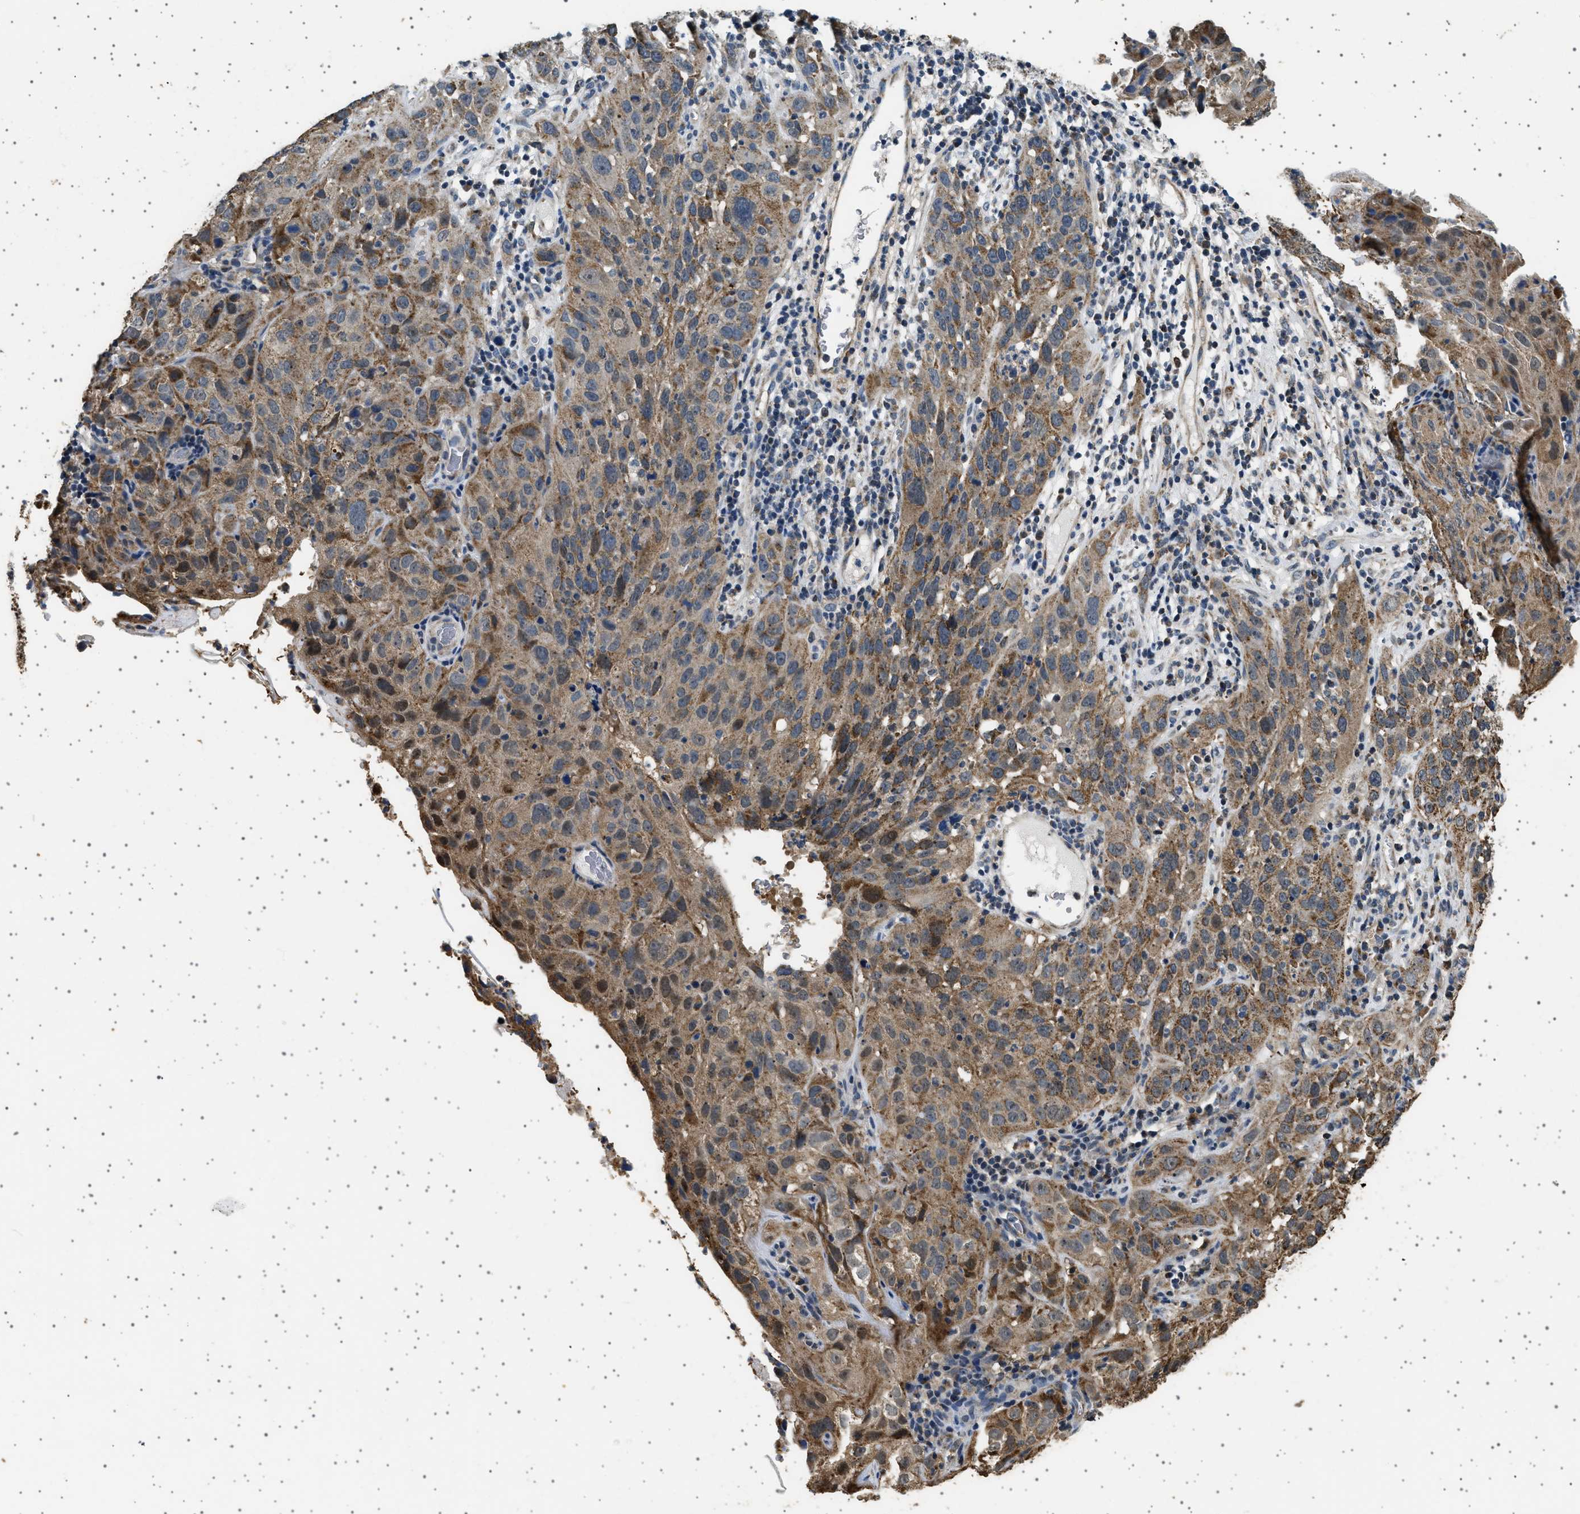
{"staining": {"intensity": "moderate", "quantity": ">75%", "location": "cytoplasmic/membranous"}, "tissue": "cervical cancer", "cell_type": "Tumor cells", "image_type": "cancer", "snomed": [{"axis": "morphology", "description": "Squamous cell carcinoma, NOS"}, {"axis": "topography", "description": "Cervix"}], "caption": "Immunohistochemistry of human cervical cancer exhibits medium levels of moderate cytoplasmic/membranous positivity in approximately >75% of tumor cells.", "gene": "KCNA4", "patient": {"sex": "female", "age": 32}}